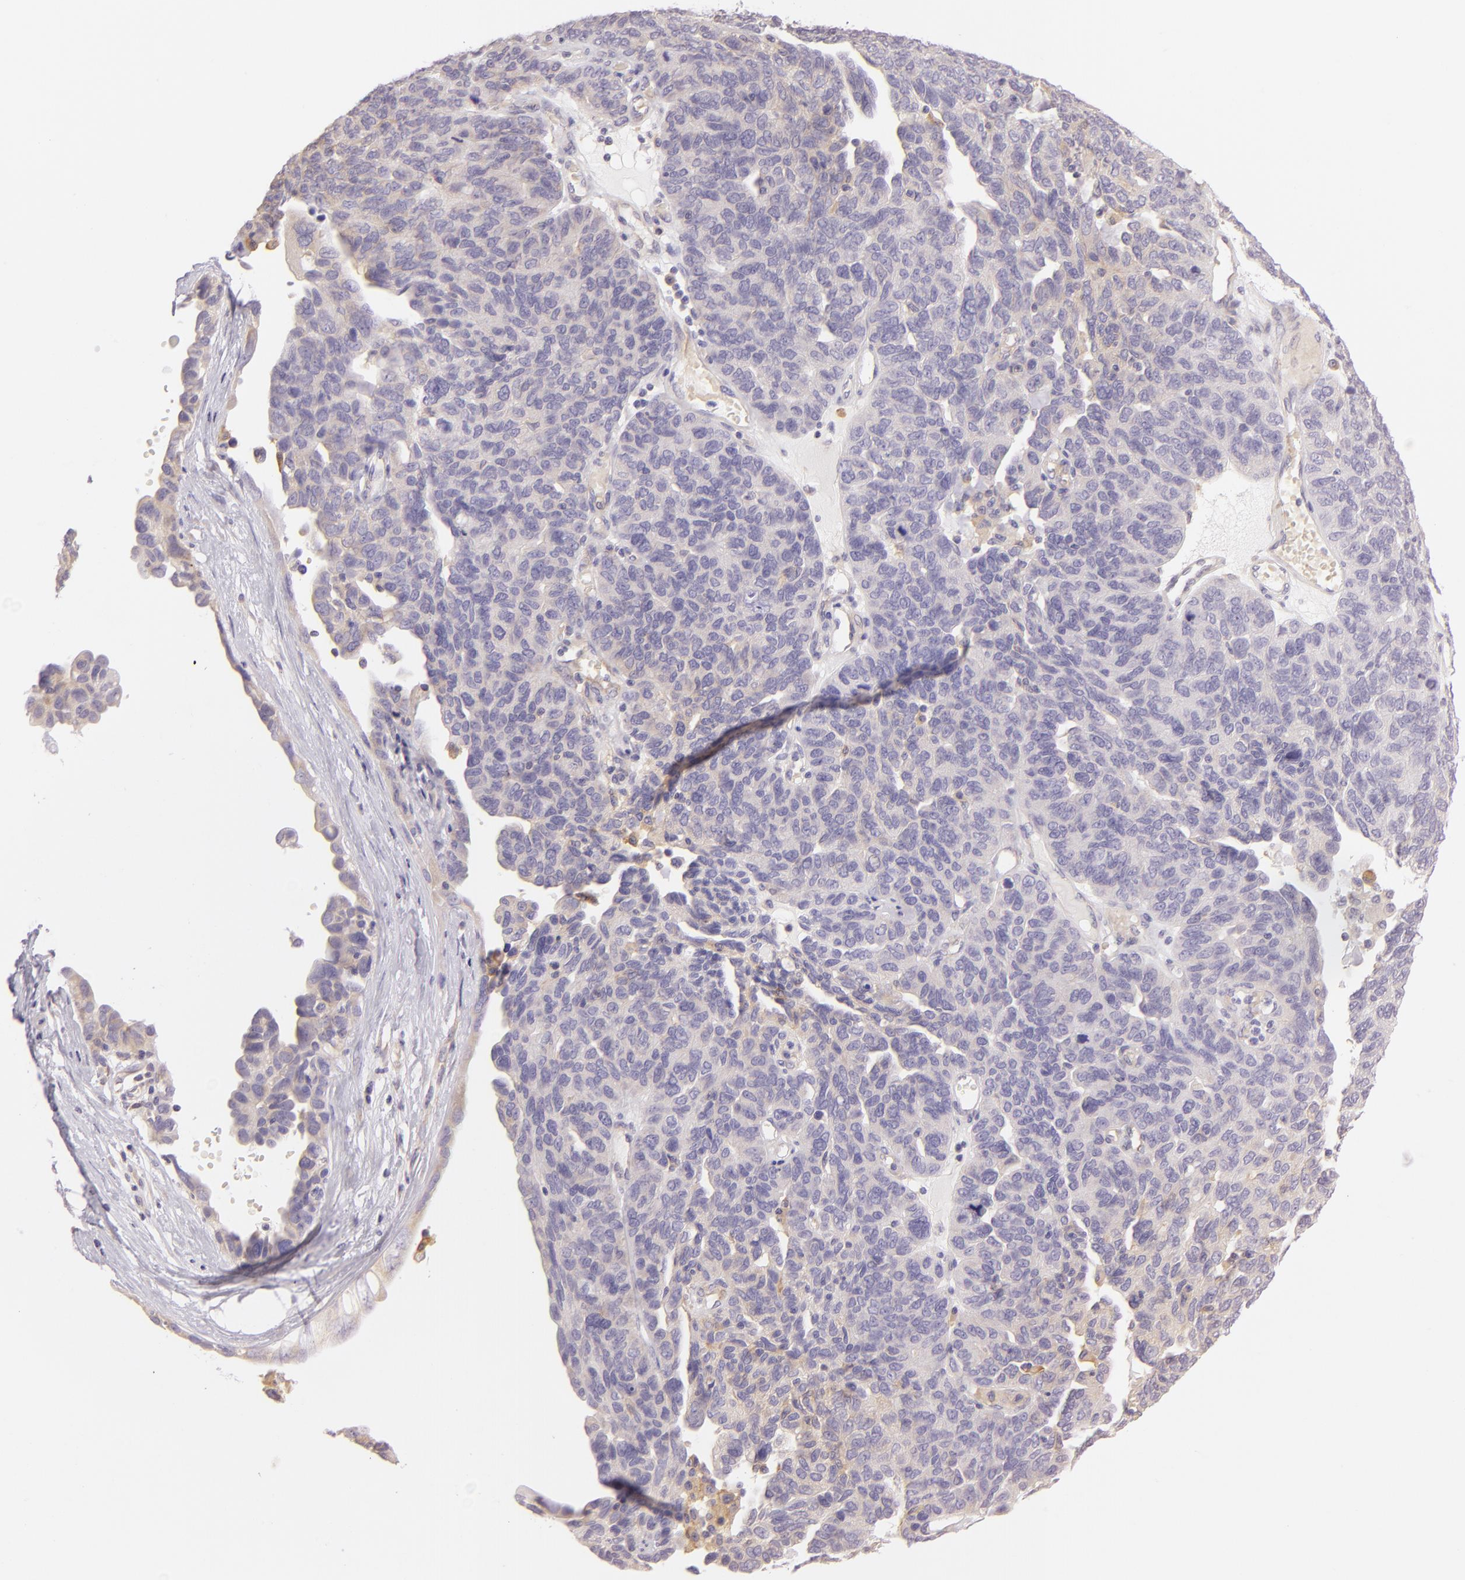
{"staining": {"intensity": "negative", "quantity": "none", "location": "none"}, "tissue": "ovarian cancer", "cell_type": "Tumor cells", "image_type": "cancer", "snomed": [{"axis": "morphology", "description": "Cystadenocarcinoma, serous, NOS"}, {"axis": "topography", "description": "Ovary"}], "caption": "A micrograph of serous cystadenocarcinoma (ovarian) stained for a protein displays no brown staining in tumor cells.", "gene": "ZC3H7B", "patient": {"sex": "female", "age": 64}}